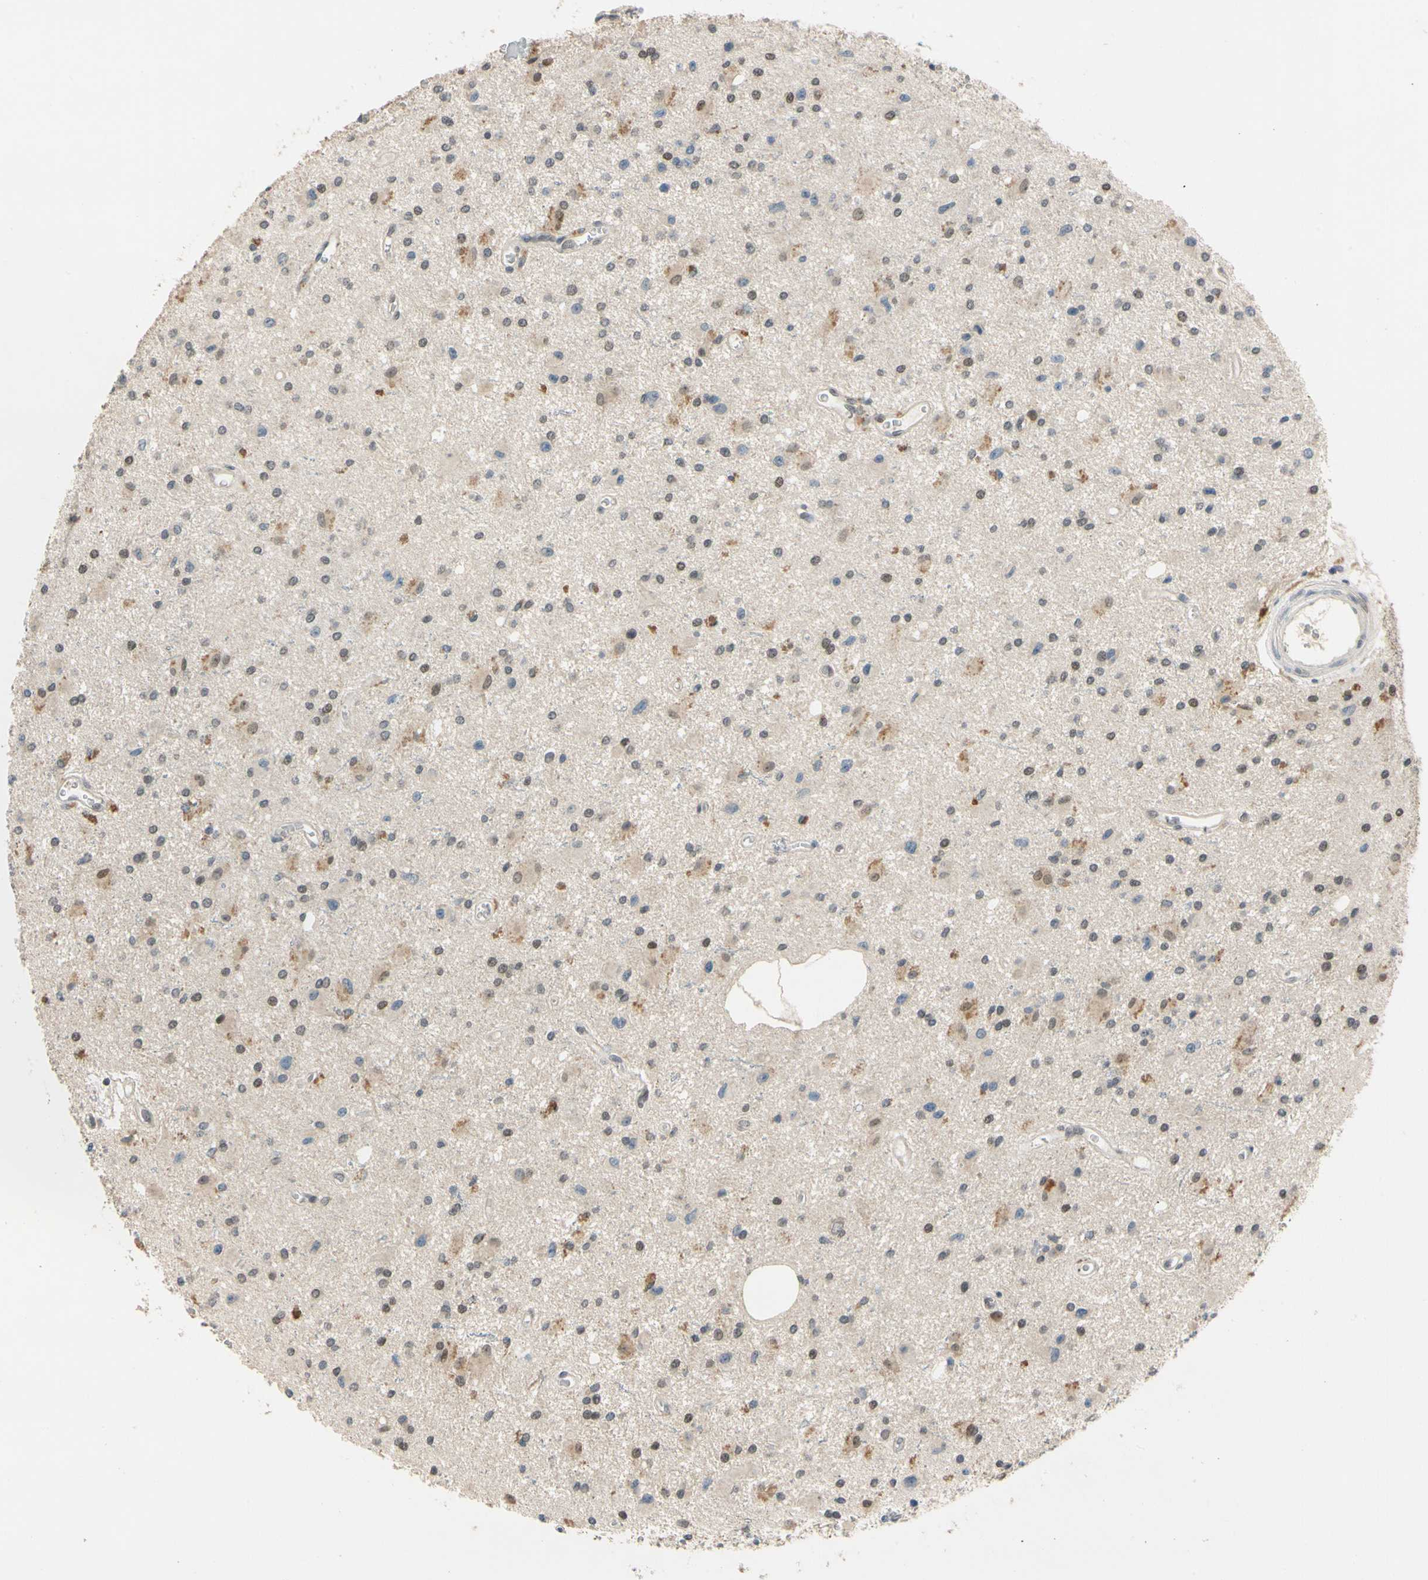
{"staining": {"intensity": "moderate", "quantity": "25%-75%", "location": "nuclear"}, "tissue": "glioma", "cell_type": "Tumor cells", "image_type": "cancer", "snomed": [{"axis": "morphology", "description": "Glioma, malignant, Low grade"}, {"axis": "topography", "description": "Brain"}], "caption": "There is medium levels of moderate nuclear expression in tumor cells of glioma, as demonstrated by immunohistochemical staining (brown color).", "gene": "RIOX2", "patient": {"sex": "male", "age": 58}}